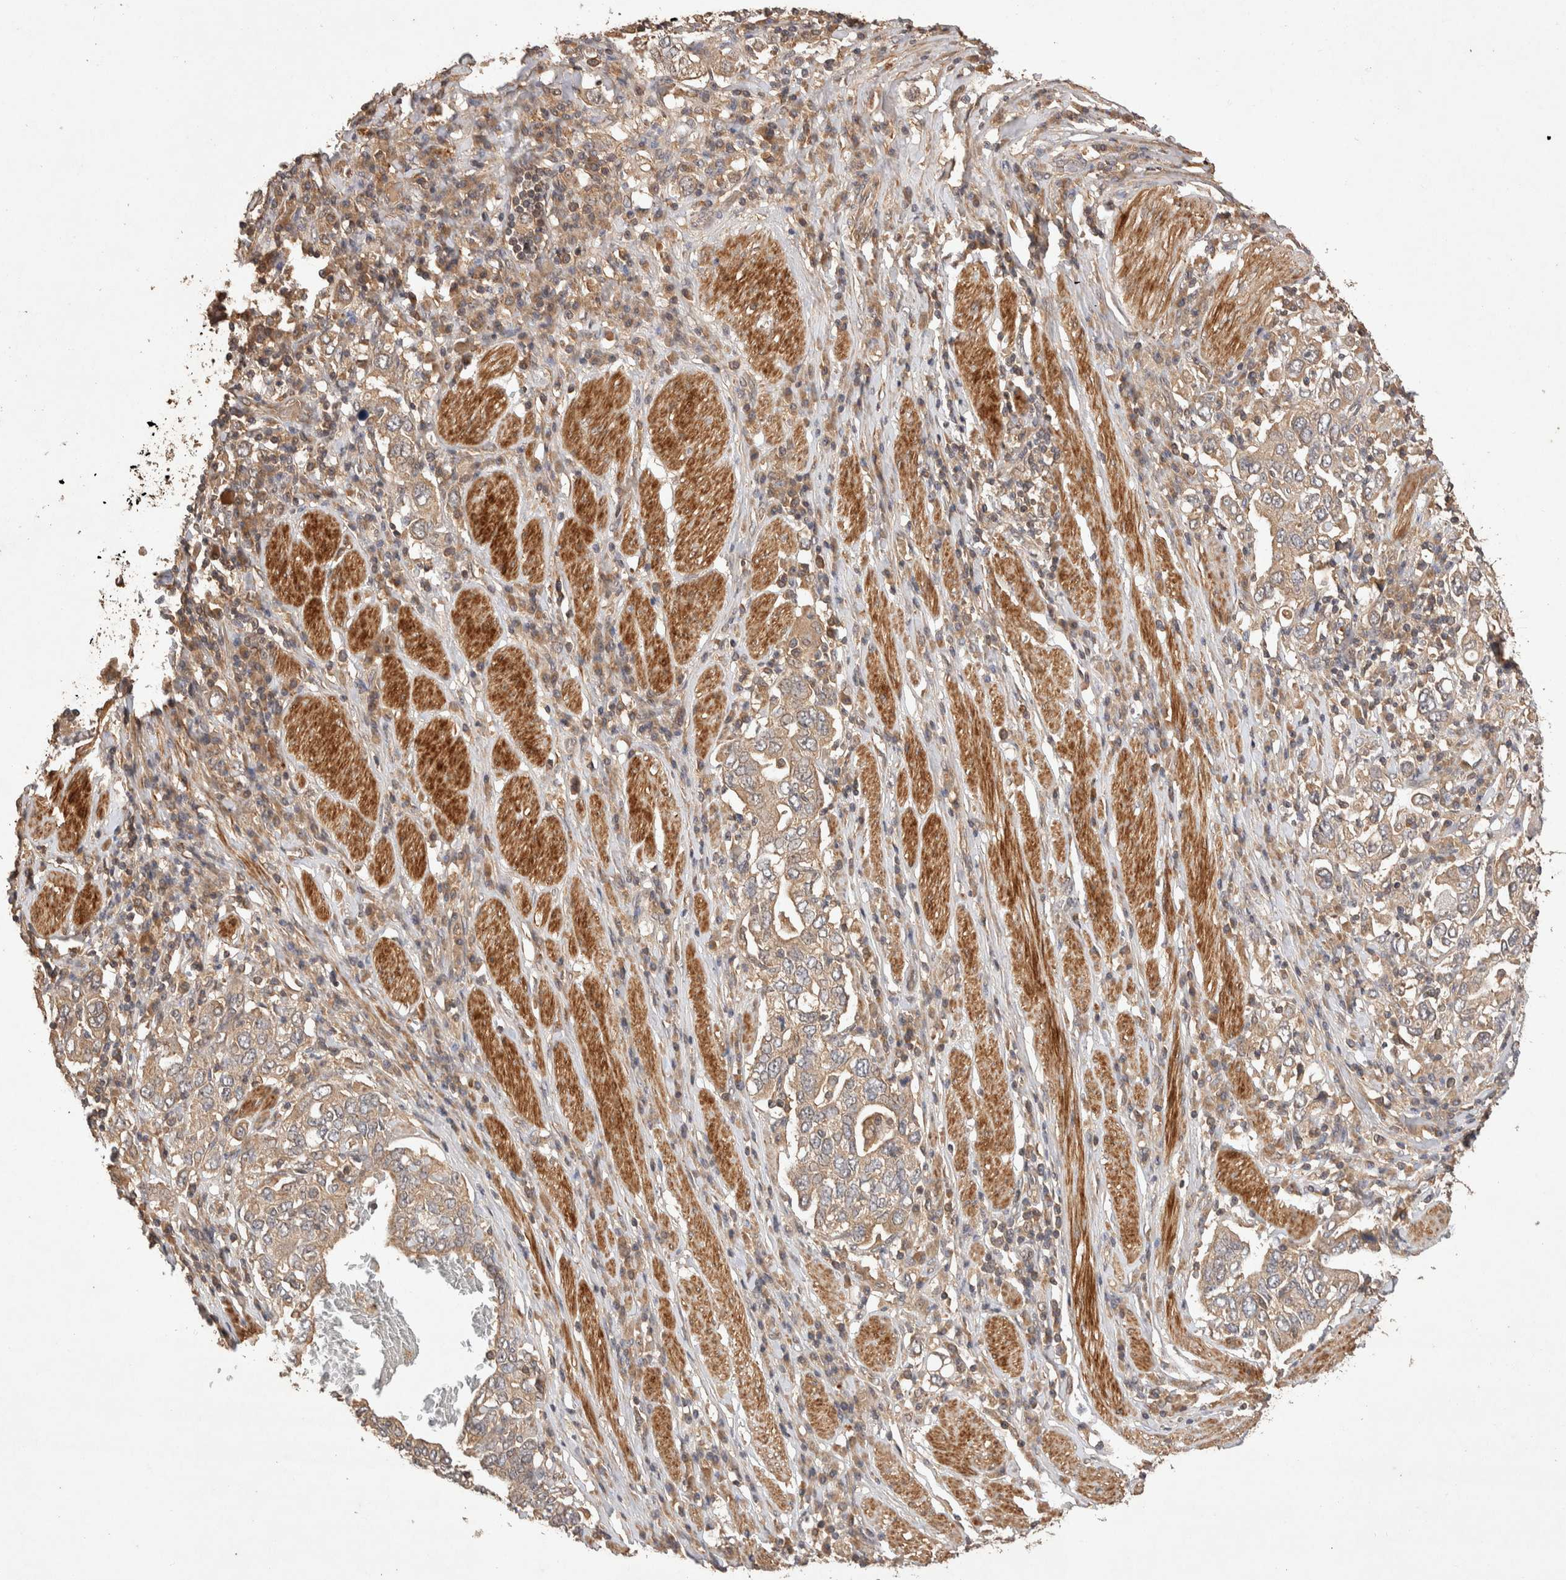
{"staining": {"intensity": "weak", "quantity": ">75%", "location": "cytoplasmic/membranous"}, "tissue": "stomach cancer", "cell_type": "Tumor cells", "image_type": "cancer", "snomed": [{"axis": "morphology", "description": "Adenocarcinoma, NOS"}, {"axis": "topography", "description": "Stomach, upper"}], "caption": "This is an image of immunohistochemistry (IHC) staining of stomach adenocarcinoma, which shows weak expression in the cytoplasmic/membranous of tumor cells.", "gene": "NSMAF", "patient": {"sex": "male", "age": 62}}